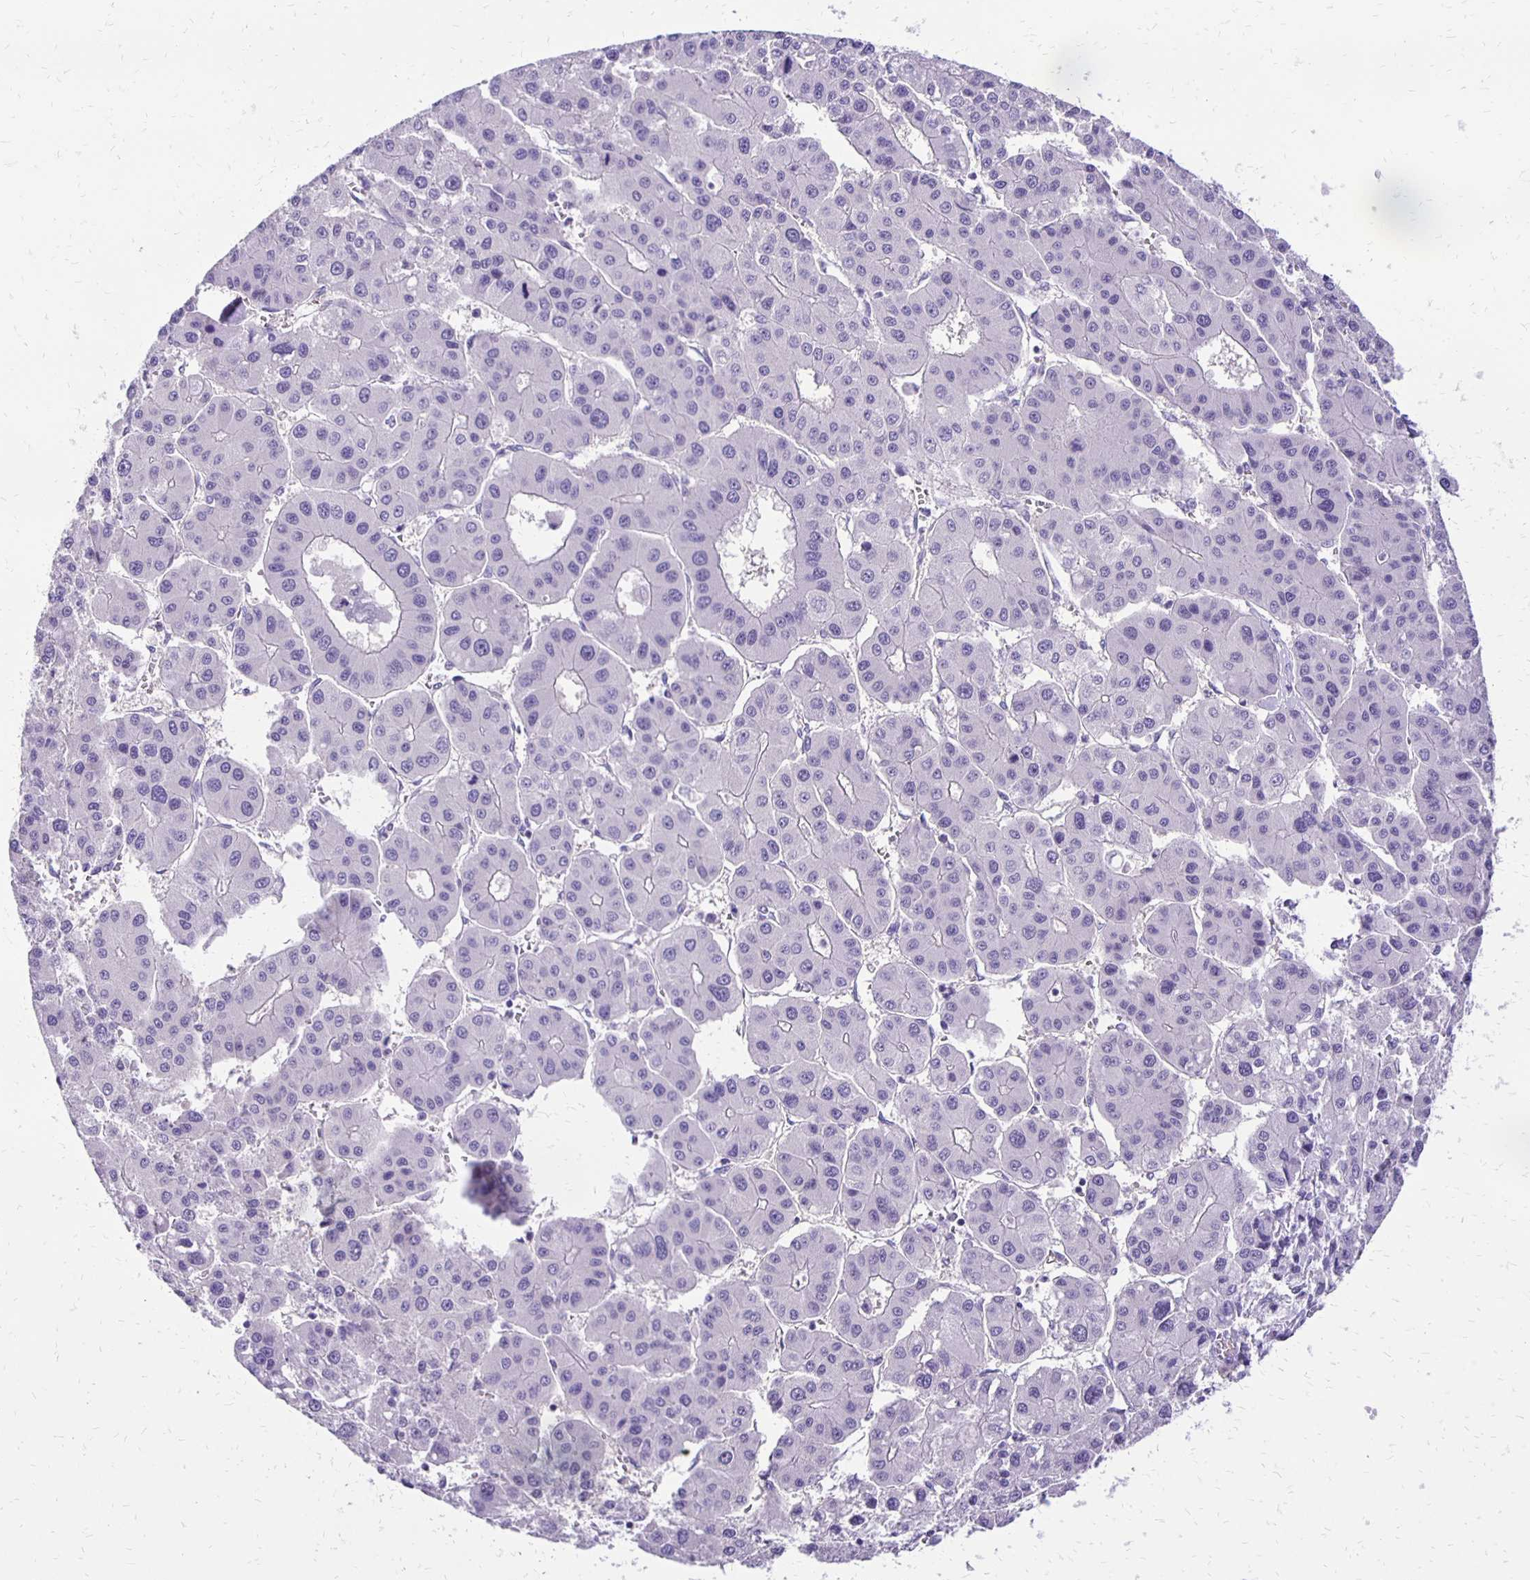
{"staining": {"intensity": "negative", "quantity": "none", "location": "none"}, "tissue": "liver cancer", "cell_type": "Tumor cells", "image_type": "cancer", "snomed": [{"axis": "morphology", "description": "Carcinoma, Hepatocellular, NOS"}, {"axis": "topography", "description": "Liver"}], "caption": "Protein analysis of liver cancer (hepatocellular carcinoma) exhibits no significant staining in tumor cells.", "gene": "ANKRD45", "patient": {"sex": "male", "age": 73}}